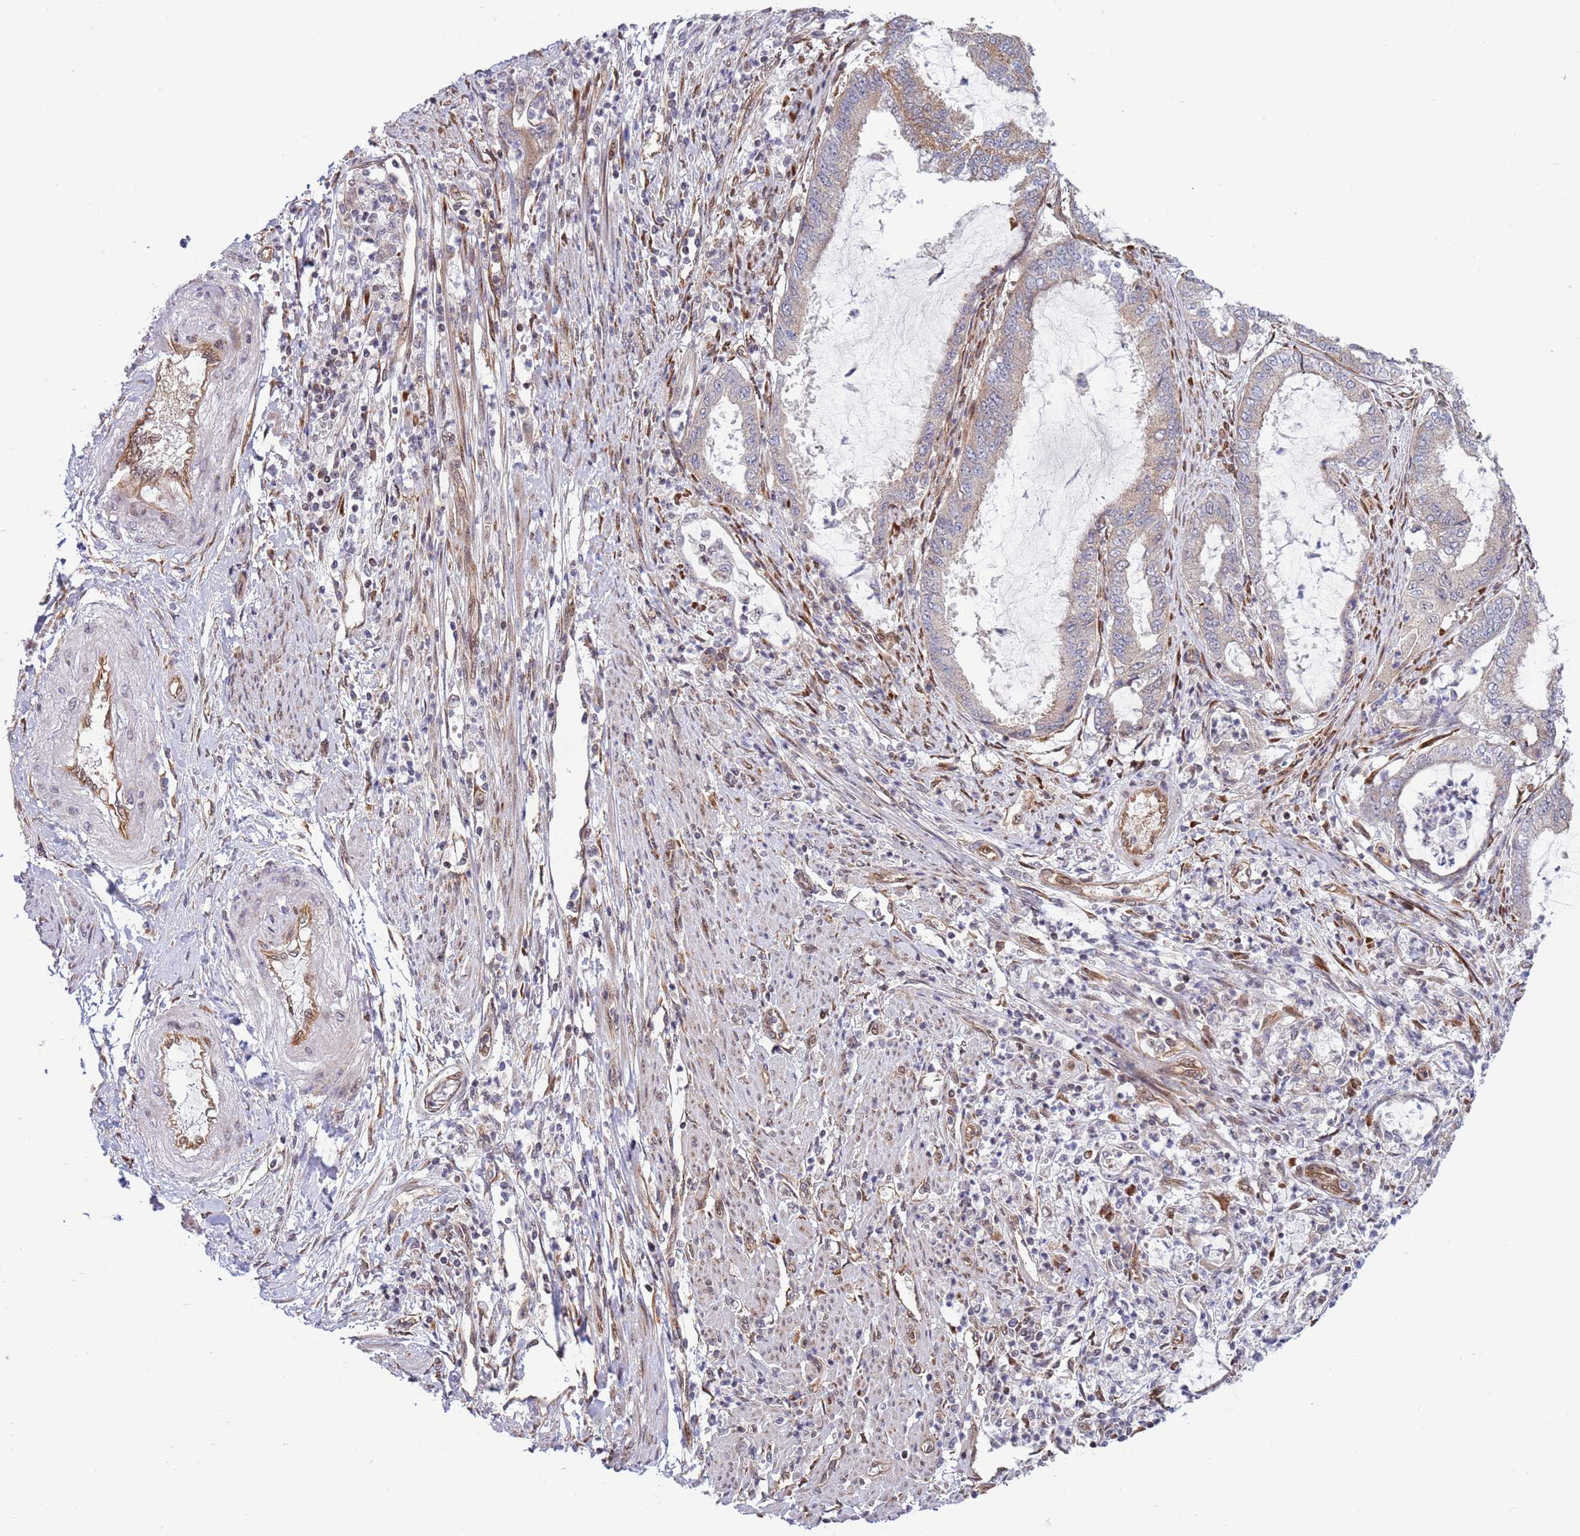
{"staining": {"intensity": "weak", "quantity": "<25%", "location": "cytoplasmic/membranous"}, "tissue": "endometrial cancer", "cell_type": "Tumor cells", "image_type": "cancer", "snomed": [{"axis": "morphology", "description": "Adenocarcinoma, NOS"}, {"axis": "topography", "description": "Endometrium"}], "caption": "Endometrial cancer stained for a protein using immunohistochemistry (IHC) exhibits no expression tumor cells.", "gene": "TBX10", "patient": {"sex": "female", "age": 51}}